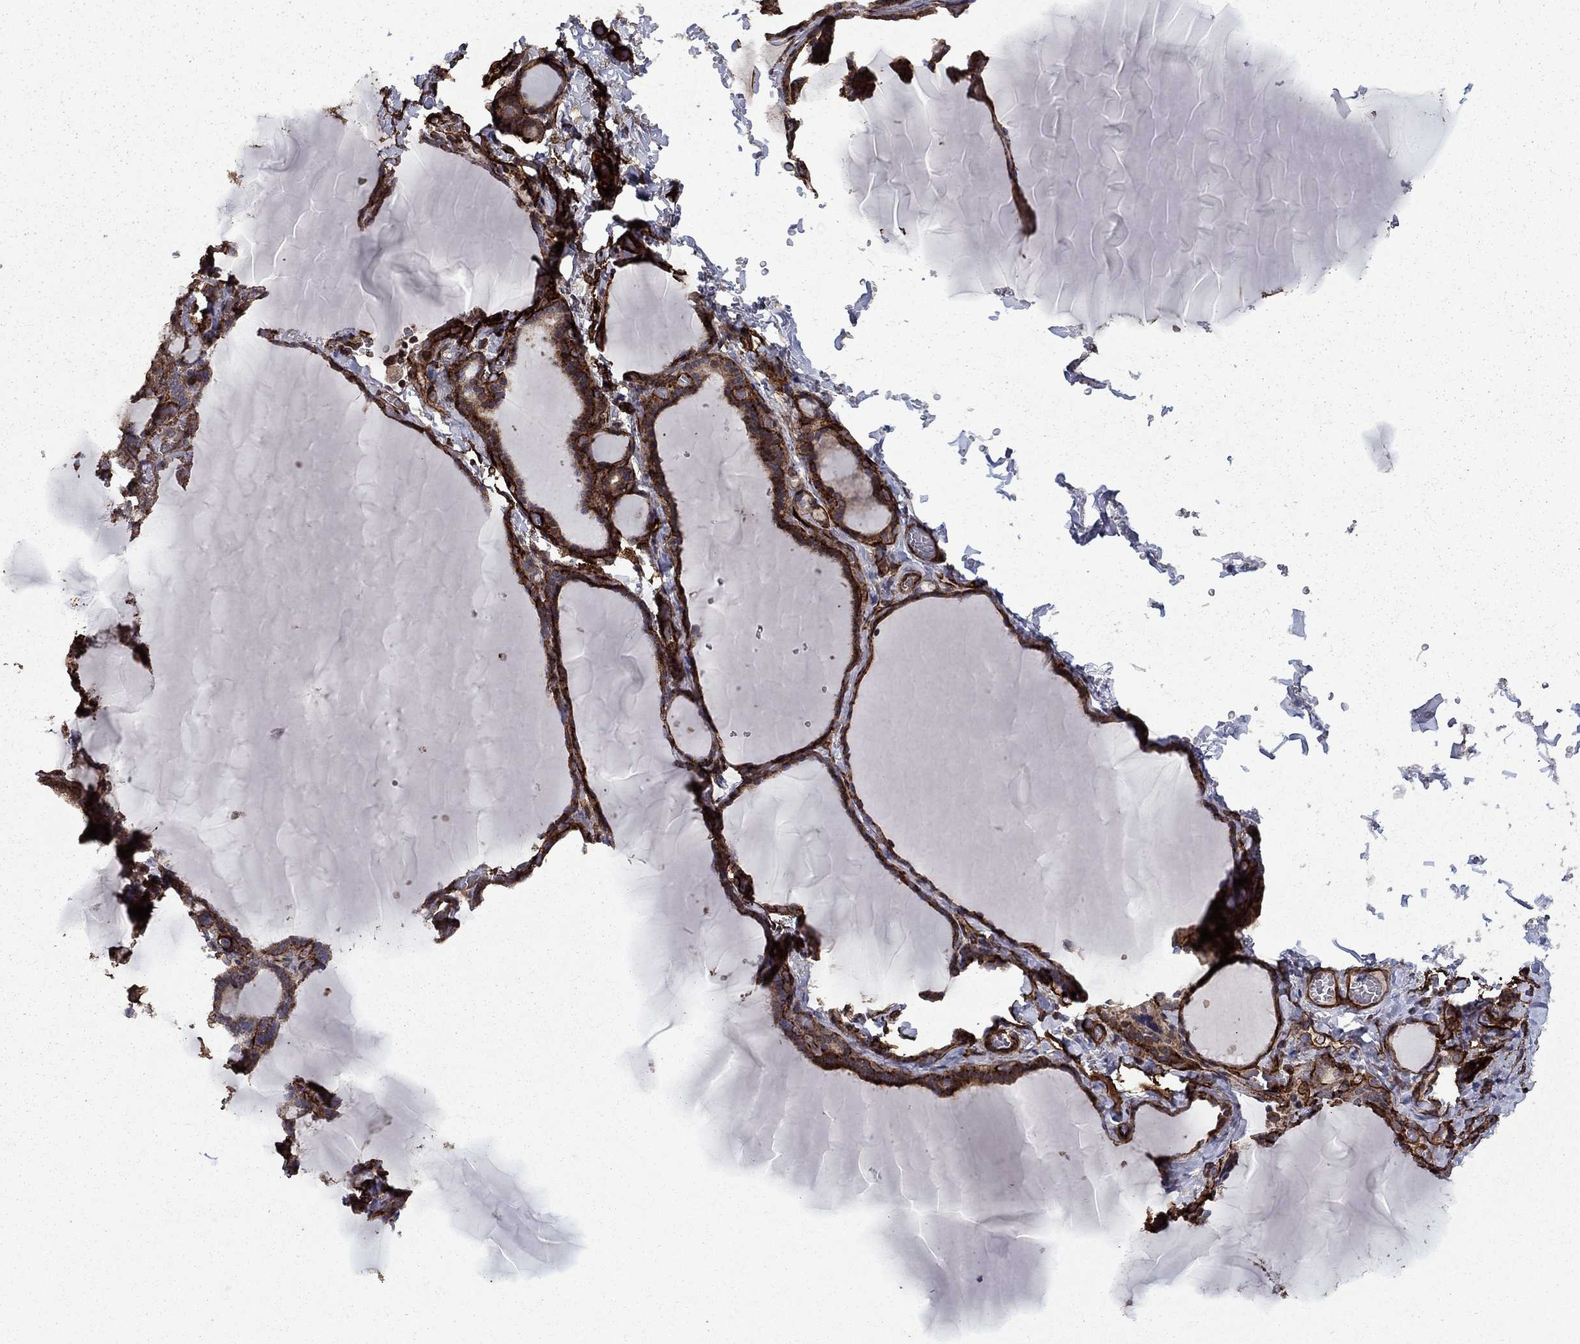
{"staining": {"intensity": "strong", "quantity": ">75%", "location": "cytoplasmic/membranous"}, "tissue": "thyroid gland", "cell_type": "Glandular cells", "image_type": "normal", "snomed": [{"axis": "morphology", "description": "Normal tissue, NOS"}, {"axis": "morphology", "description": "Hyperplasia, NOS"}, {"axis": "topography", "description": "Thyroid gland"}], "caption": "The photomicrograph demonstrates immunohistochemical staining of unremarkable thyroid gland. There is strong cytoplasmic/membranous staining is seen in approximately >75% of glandular cells.", "gene": "COL18A1", "patient": {"sex": "female", "age": 27}}